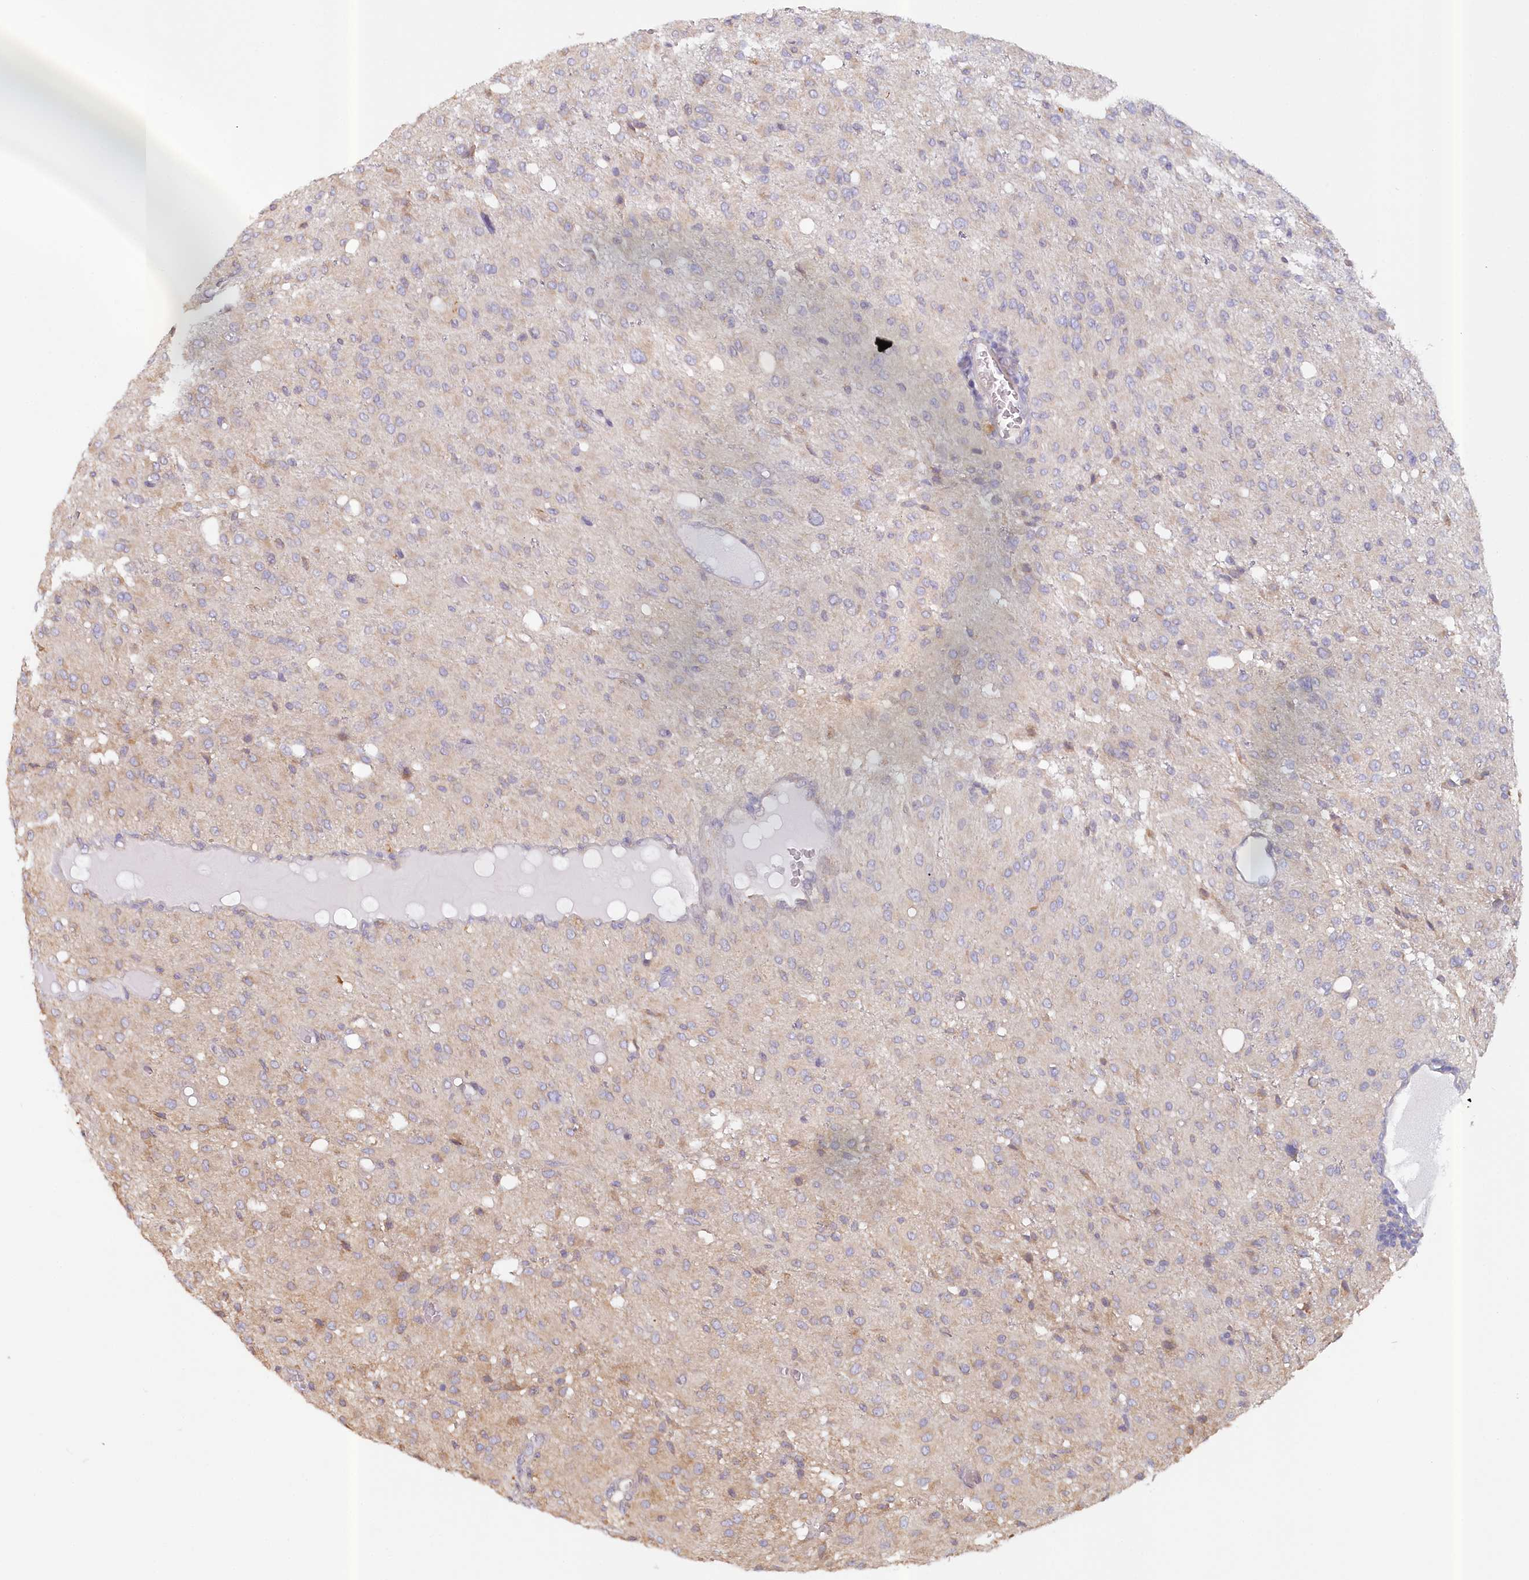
{"staining": {"intensity": "weak", "quantity": "<25%", "location": "cytoplasmic/membranous"}, "tissue": "glioma", "cell_type": "Tumor cells", "image_type": "cancer", "snomed": [{"axis": "morphology", "description": "Glioma, malignant, High grade"}, {"axis": "topography", "description": "Brain"}], "caption": "Immunohistochemistry image of neoplastic tissue: high-grade glioma (malignant) stained with DAB (3,3'-diaminobenzidine) shows no significant protein expression in tumor cells. (Stains: DAB (3,3'-diaminobenzidine) IHC with hematoxylin counter stain, Microscopy: brightfield microscopy at high magnification).", "gene": "PAIP2", "patient": {"sex": "female", "age": 59}}